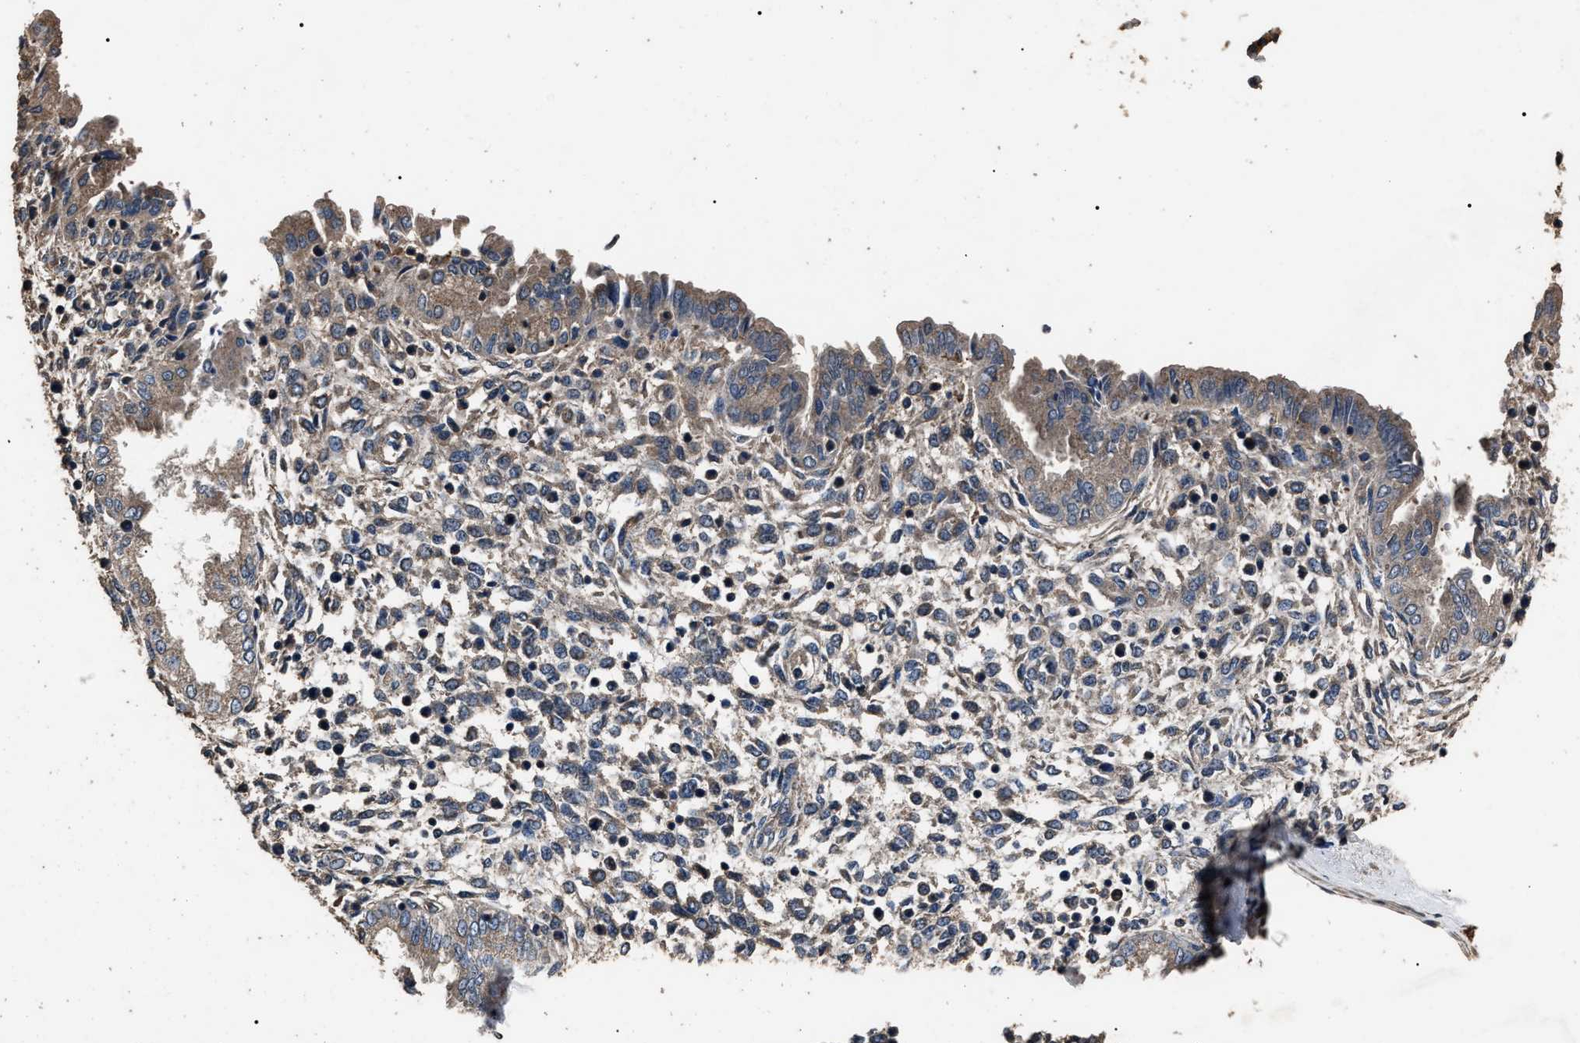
{"staining": {"intensity": "moderate", "quantity": "<25%", "location": "cytoplasmic/membranous"}, "tissue": "endometrium", "cell_type": "Cells in endometrial stroma", "image_type": "normal", "snomed": [{"axis": "morphology", "description": "Normal tissue, NOS"}, {"axis": "topography", "description": "Endometrium"}], "caption": "Immunohistochemistry (IHC) of benign human endometrium shows low levels of moderate cytoplasmic/membranous expression in approximately <25% of cells in endometrial stroma.", "gene": "RNF216", "patient": {"sex": "female", "age": 33}}